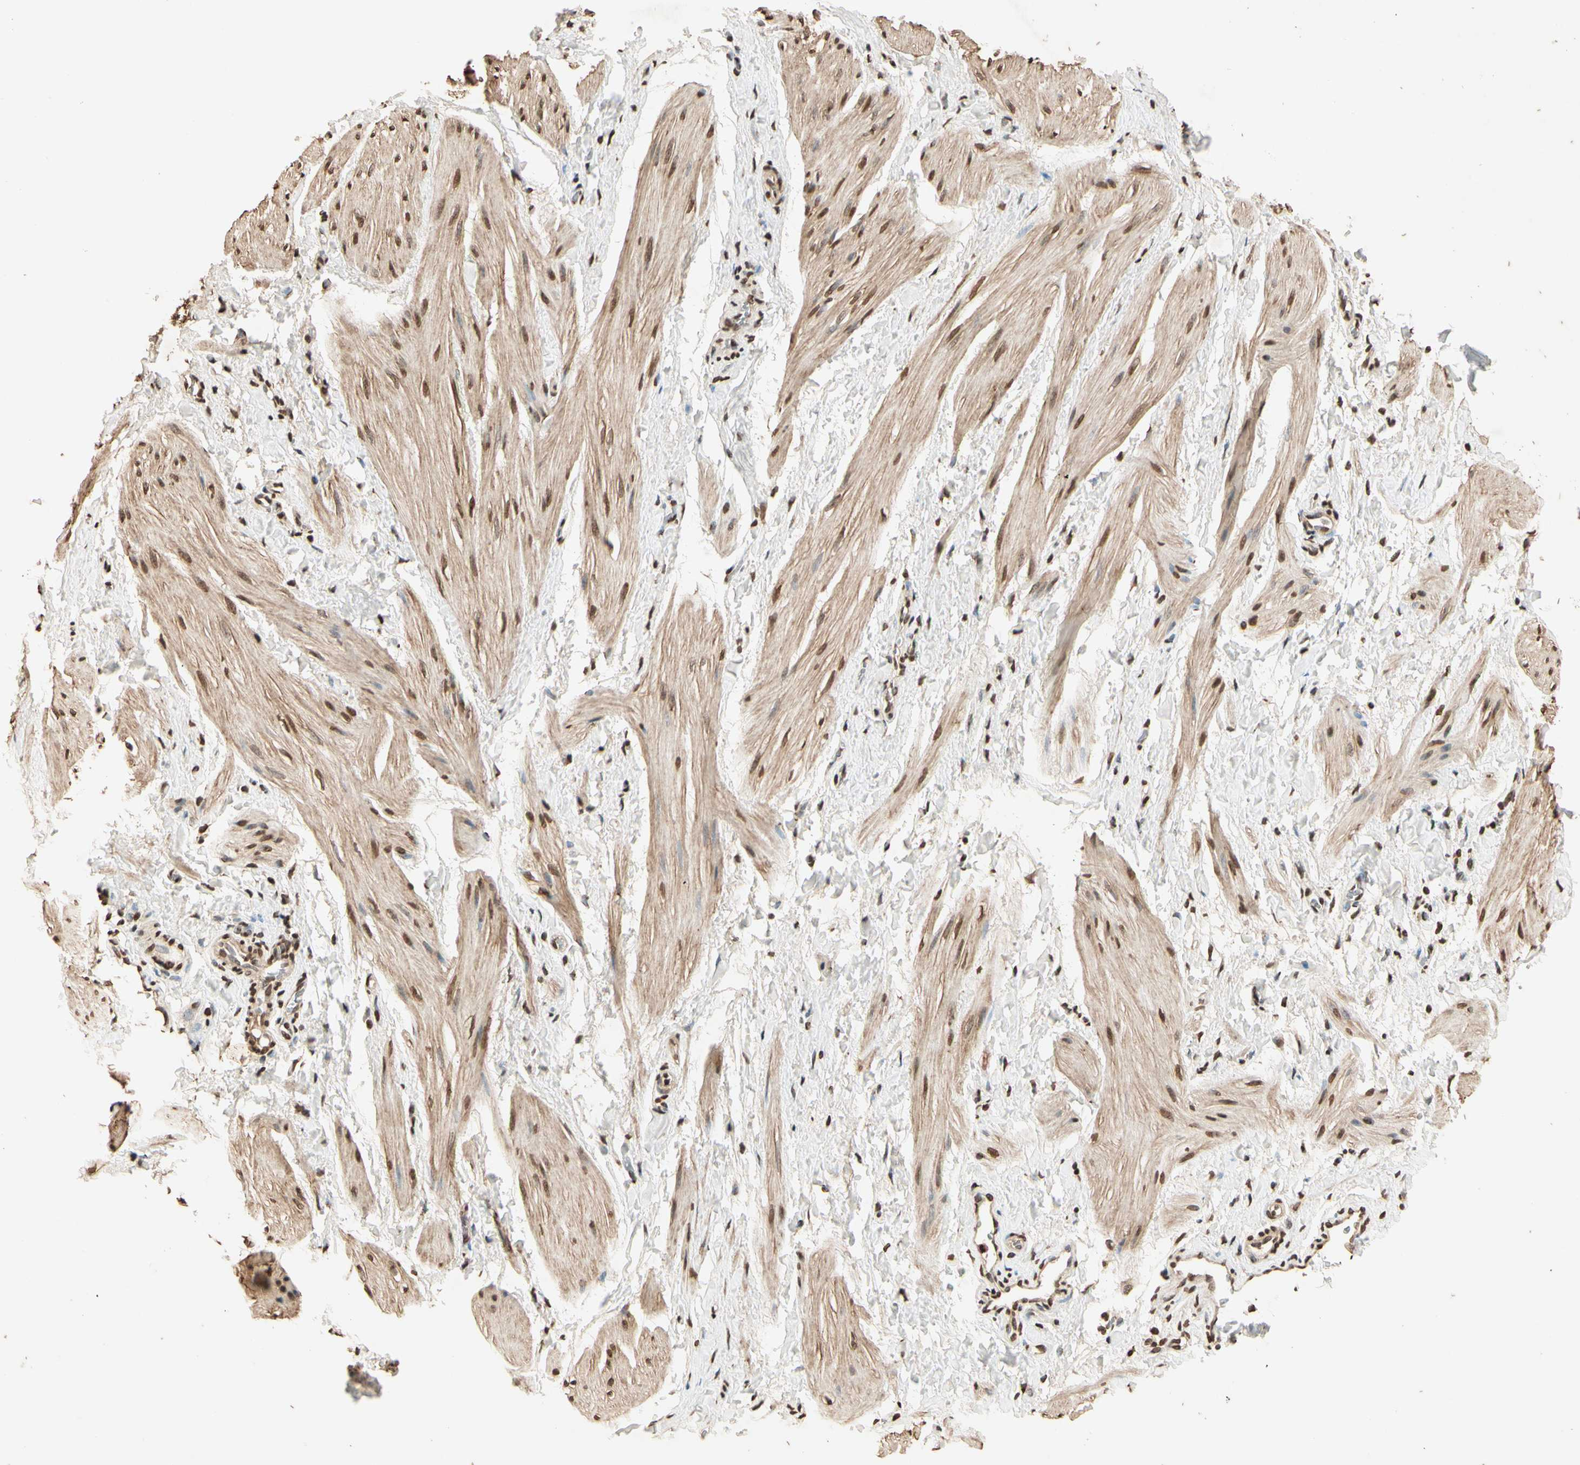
{"staining": {"intensity": "moderate", "quantity": "25%-75%", "location": "cytoplasmic/membranous,nuclear"}, "tissue": "smooth muscle", "cell_type": "Smooth muscle cells", "image_type": "normal", "snomed": [{"axis": "morphology", "description": "Normal tissue, NOS"}, {"axis": "topography", "description": "Smooth muscle"}], "caption": "Protein analysis of unremarkable smooth muscle exhibits moderate cytoplasmic/membranous,nuclear staining in about 25%-75% of smooth muscle cells.", "gene": "TOP1", "patient": {"sex": "male", "age": 16}}